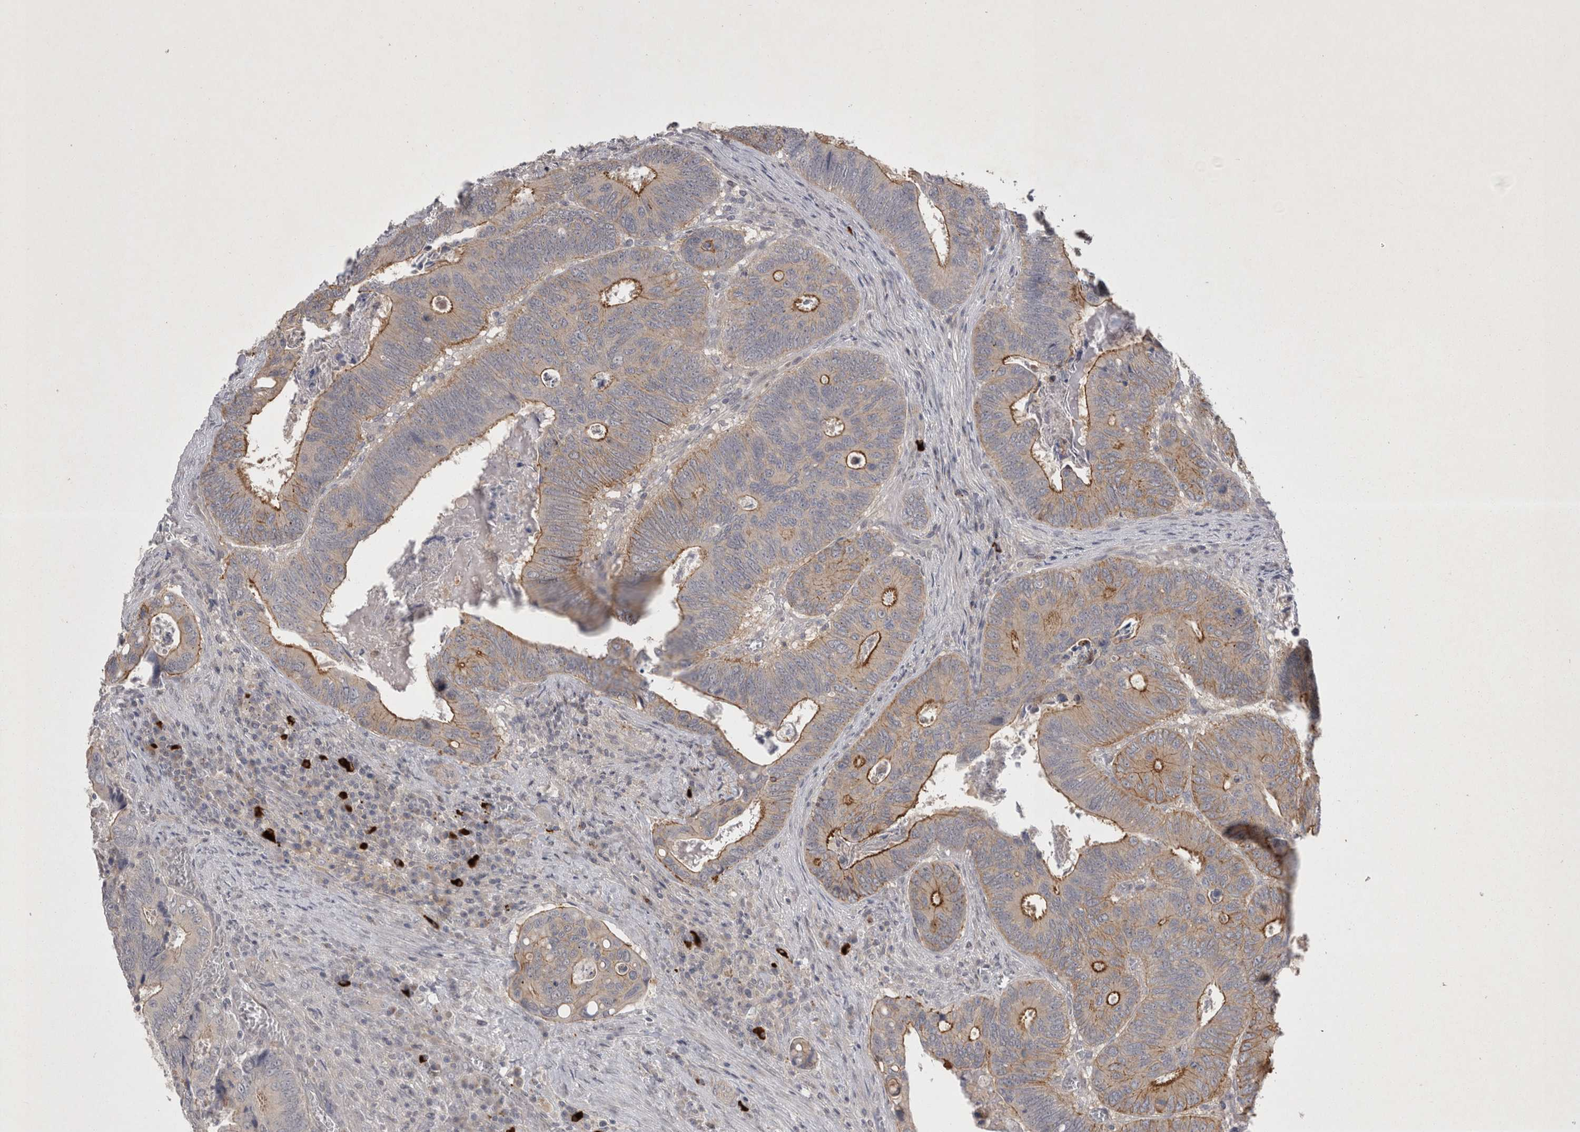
{"staining": {"intensity": "strong", "quantity": "25%-75%", "location": "cytoplasmic/membranous"}, "tissue": "colorectal cancer", "cell_type": "Tumor cells", "image_type": "cancer", "snomed": [{"axis": "morphology", "description": "Inflammation, NOS"}, {"axis": "morphology", "description": "Adenocarcinoma, NOS"}, {"axis": "topography", "description": "Colon"}], "caption": "This micrograph exhibits colorectal adenocarcinoma stained with IHC to label a protein in brown. The cytoplasmic/membranous of tumor cells show strong positivity for the protein. Nuclei are counter-stained blue.", "gene": "CTBS", "patient": {"sex": "male", "age": 72}}